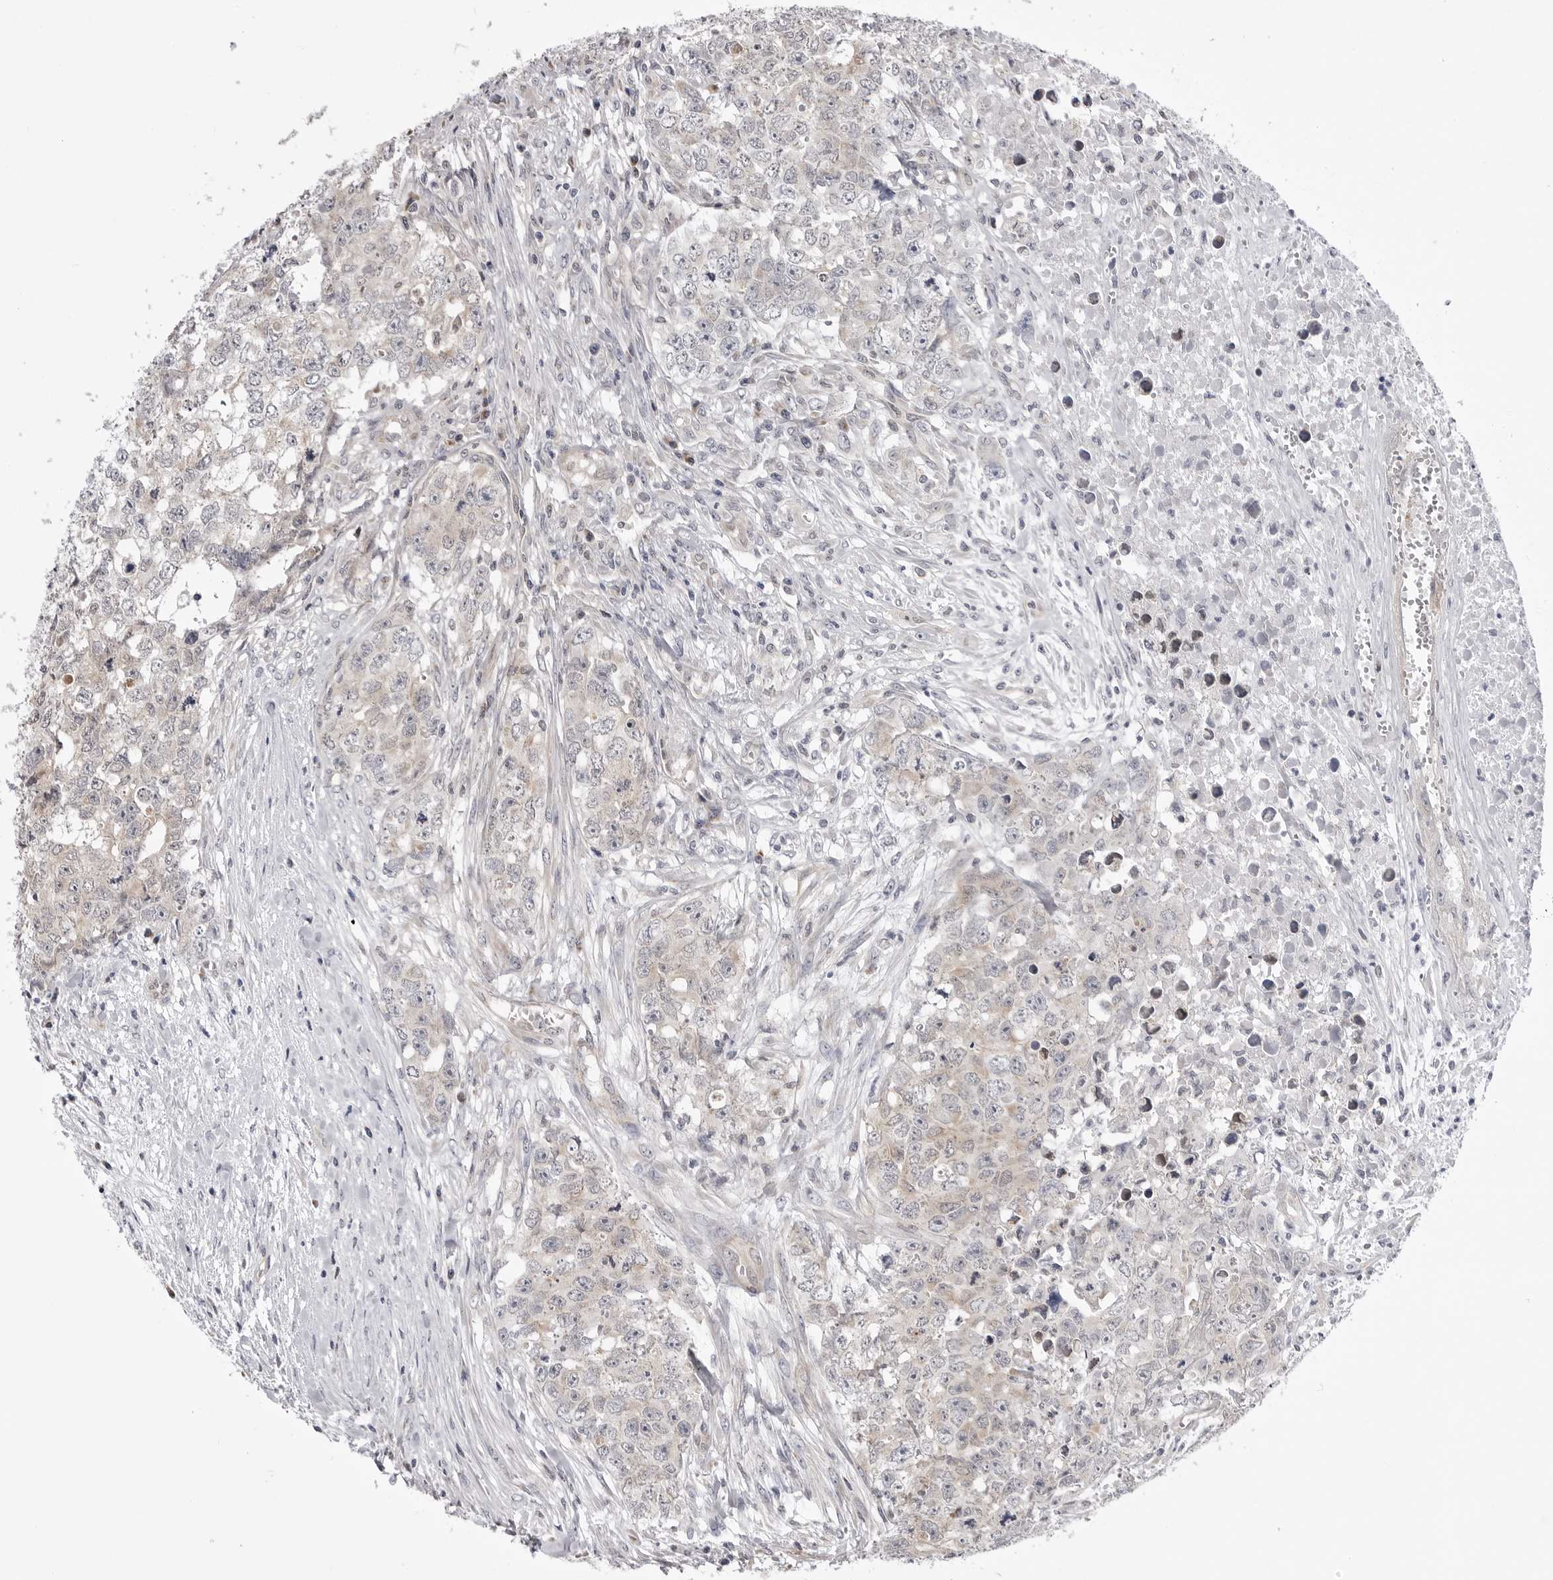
{"staining": {"intensity": "weak", "quantity": "25%-75%", "location": "cytoplasmic/membranous"}, "tissue": "testis cancer", "cell_type": "Tumor cells", "image_type": "cancer", "snomed": [{"axis": "morphology", "description": "Carcinoma, Embryonal, NOS"}, {"axis": "topography", "description": "Testis"}], "caption": "This image exhibits IHC staining of human embryonal carcinoma (testis), with low weak cytoplasmic/membranous positivity in about 25%-75% of tumor cells.", "gene": "FH", "patient": {"sex": "male", "age": 28}}